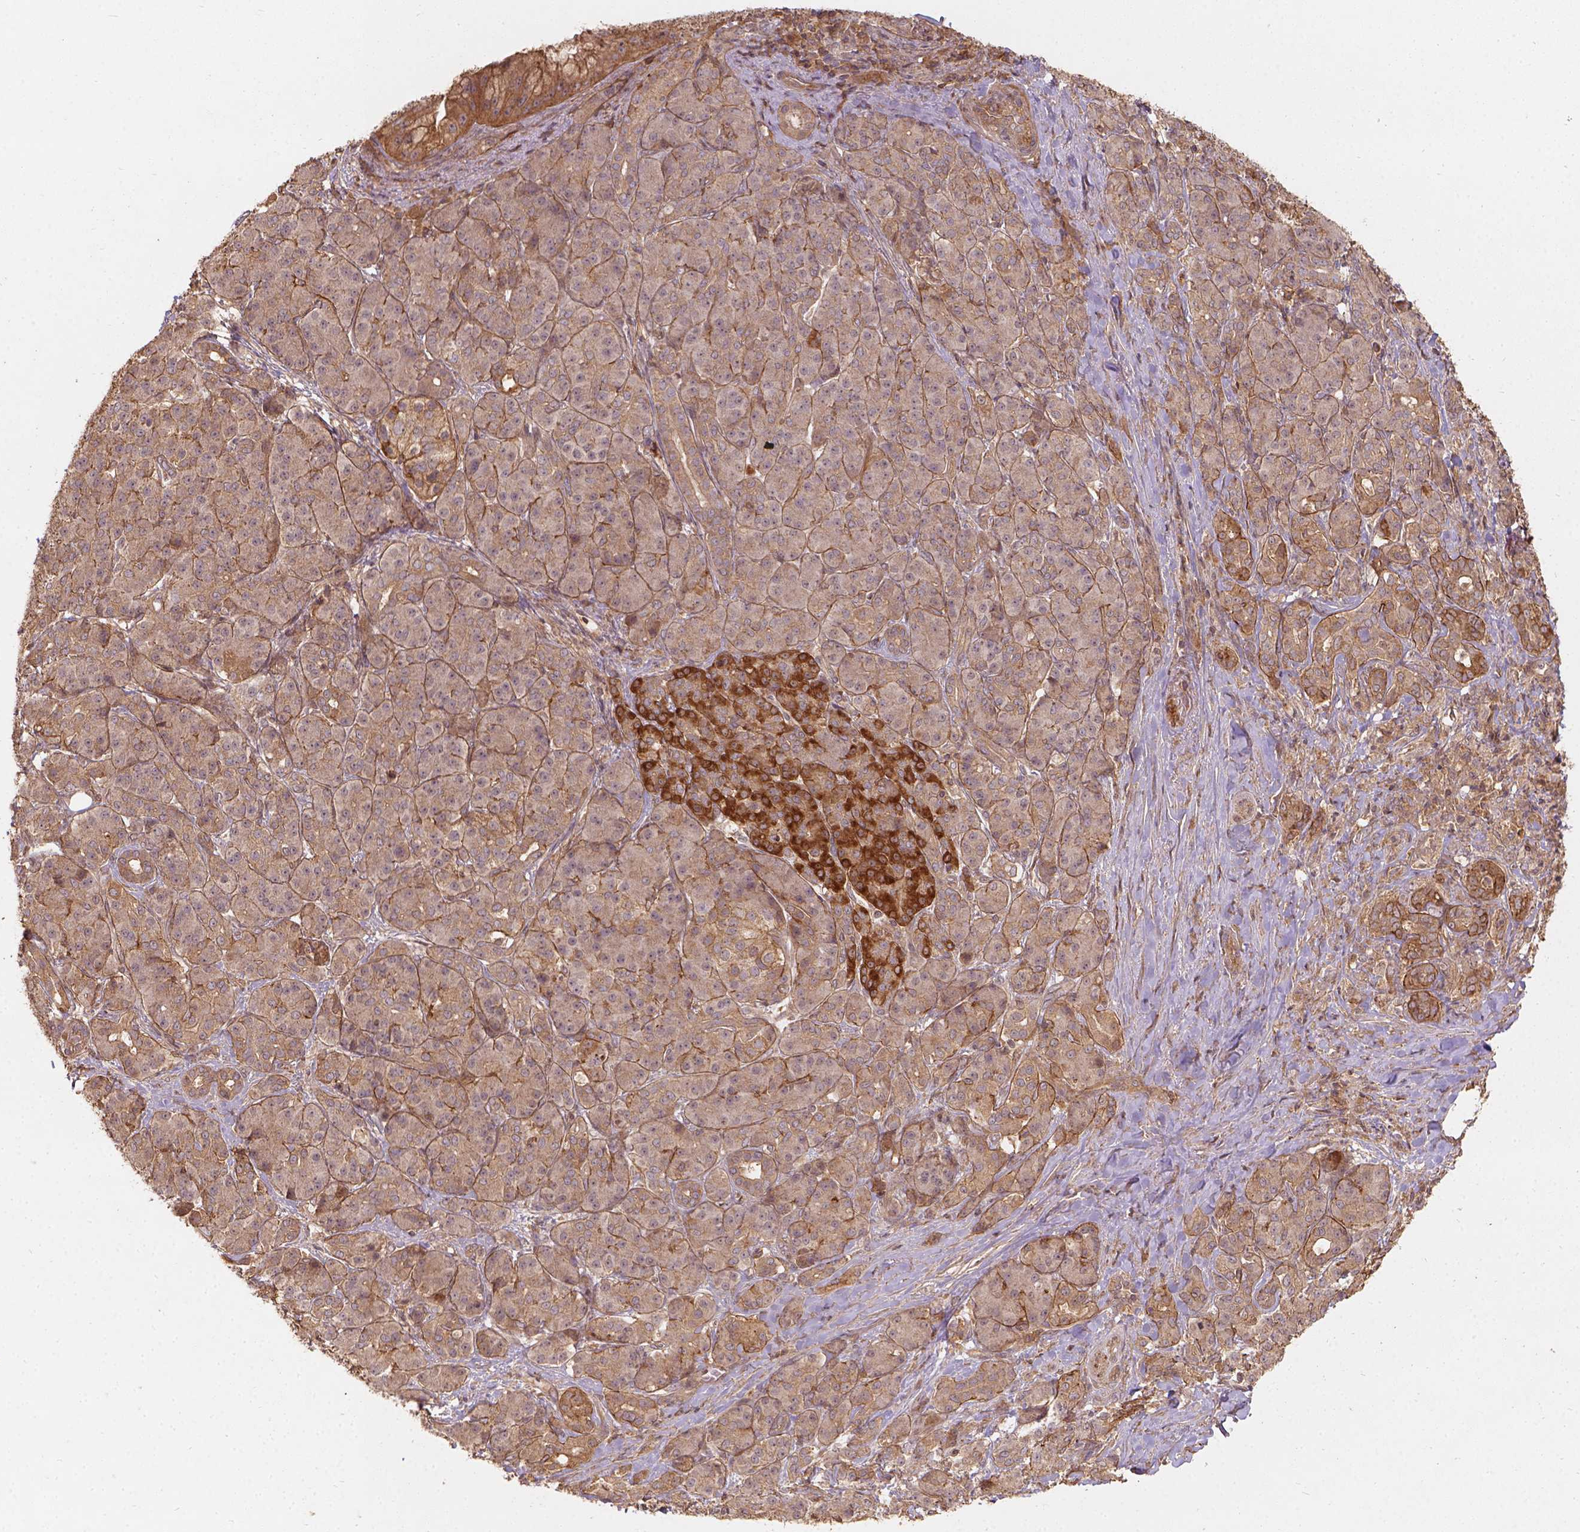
{"staining": {"intensity": "moderate", "quantity": ">75%", "location": "cytoplasmic/membranous"}, "tissue": "pancreatic cancer", "cell_type": "Tumor cells", "image_type": "cancer", "snomed": [{"axis": "morphology", "description": "Normal tissue, NOS"}, {"axis": "morphology", "description": "Inflammation, NOS"}, {"axis": "morphology", "description": "Adenocarcinoma, NOS"}, {"axis": "topography", "description": "Pancreas"}], "caption": "Human pancreatic adenocarcinoma stained with a protein marker shows moderate staining in tumor cells.", "gene": "XPR1", "patient": {"sex": "male", "age": 57}}